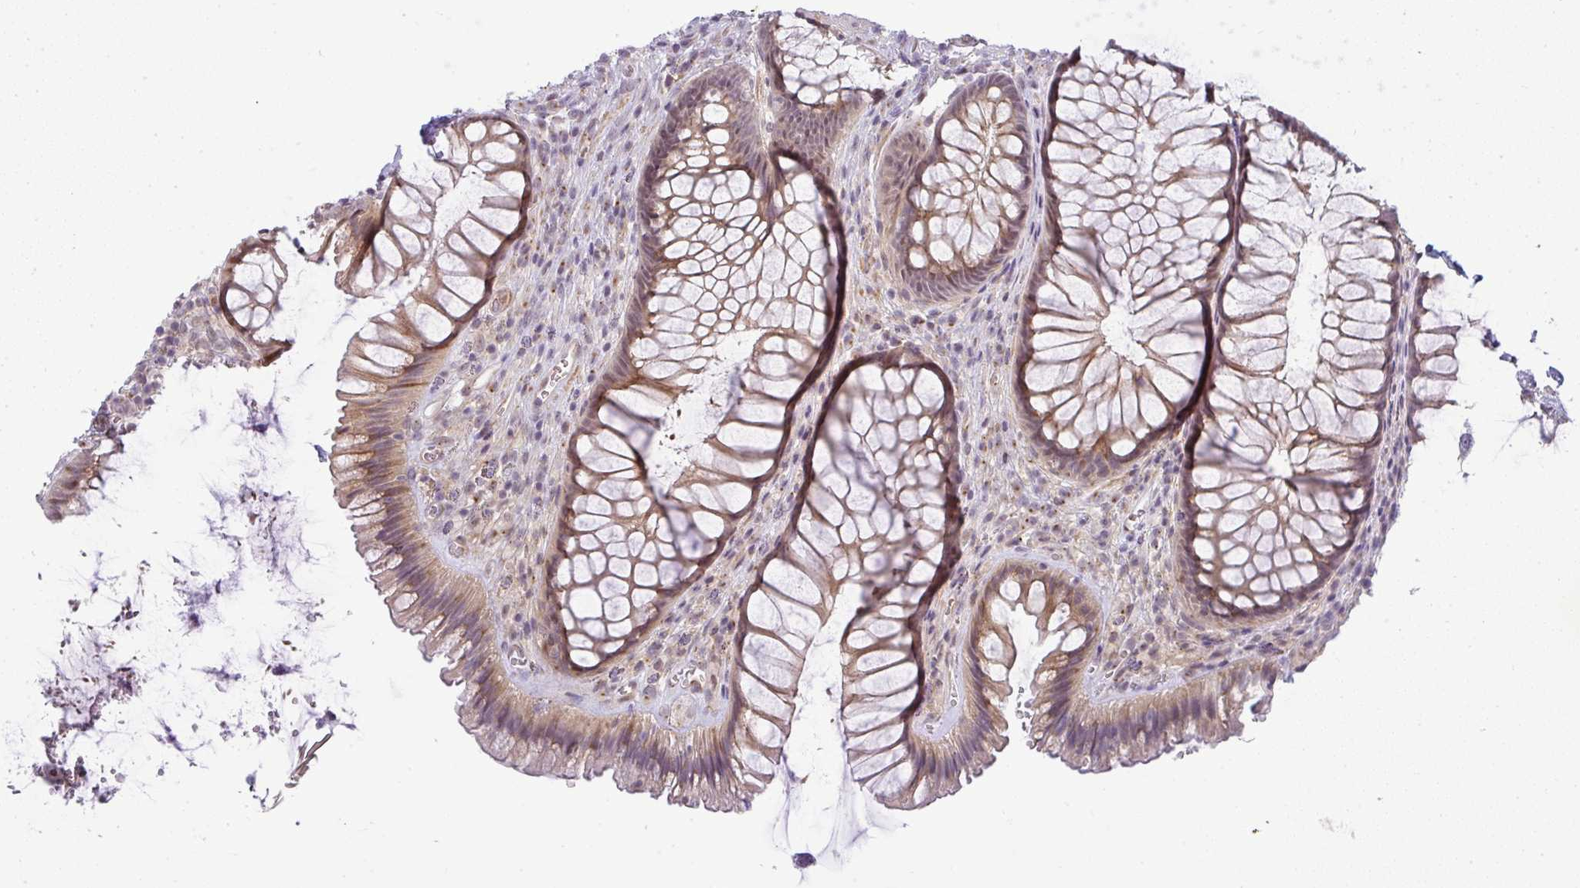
{"staining": {"intensity": "moderate", "quantity": ">75%", "location": "cytoplasmic/membranous"}, "tissue": "rectum", "cell_type": "Glandular cells", "image_type": "normal", "snomed": [{"axis": "morphology", "description": "Normal tissue, NOS"}, {"axis": "topography", "description": "Rectum"}], "caption": "An IHC micrograph of benign tissue is shown. Protein staining in brown highlights moderate cytoplasmic/membranous positivity in rectum within glandular cells. (Brightfield microscopy of DAB IHC at high magnification).", "gene": "DZIP1", "patient": {"sex": "male", "age": 53}}